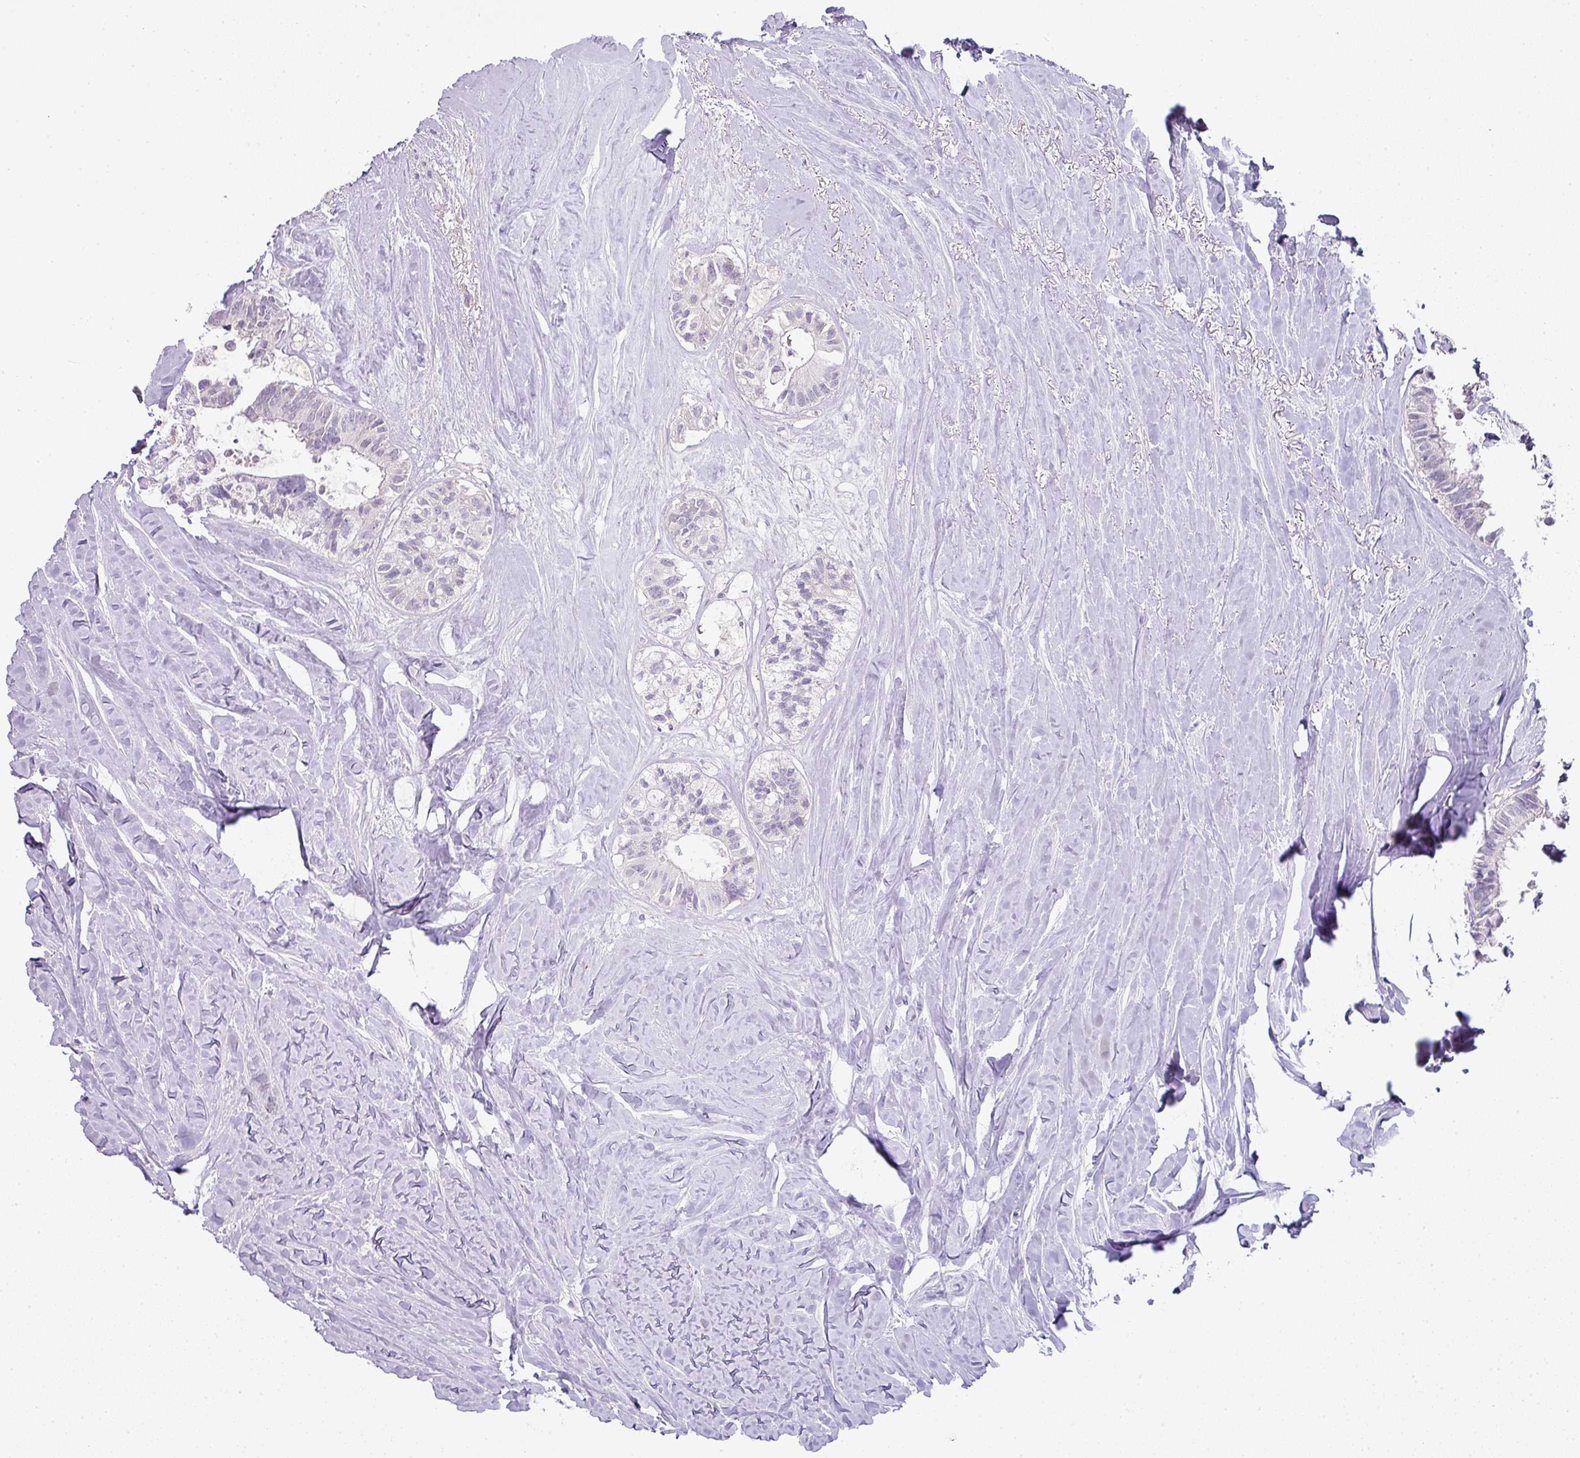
{"staining": {"intensity": "negative", "quantity": "none", "location": "none"}, "tissue": "colorectal cancer", "cell_type": "Tumor cells", "image_type": "cancer", "snomed": [{"axis": "morphology", "description": "Adenocarcinoma, NOS"}, {"axis": "topography", "description": "Colon"}, {"axis": "topography", "description": "Rectum"}], "caption": "High power microscopy histopathology image of an immunohistochemistry (IHC) micrograph of colorectal cancer (adenocarcinoma), revealing no significant expression in tumor cells.", "gene": "FGF17", "patient": {"sex": "male", "age": 57}}